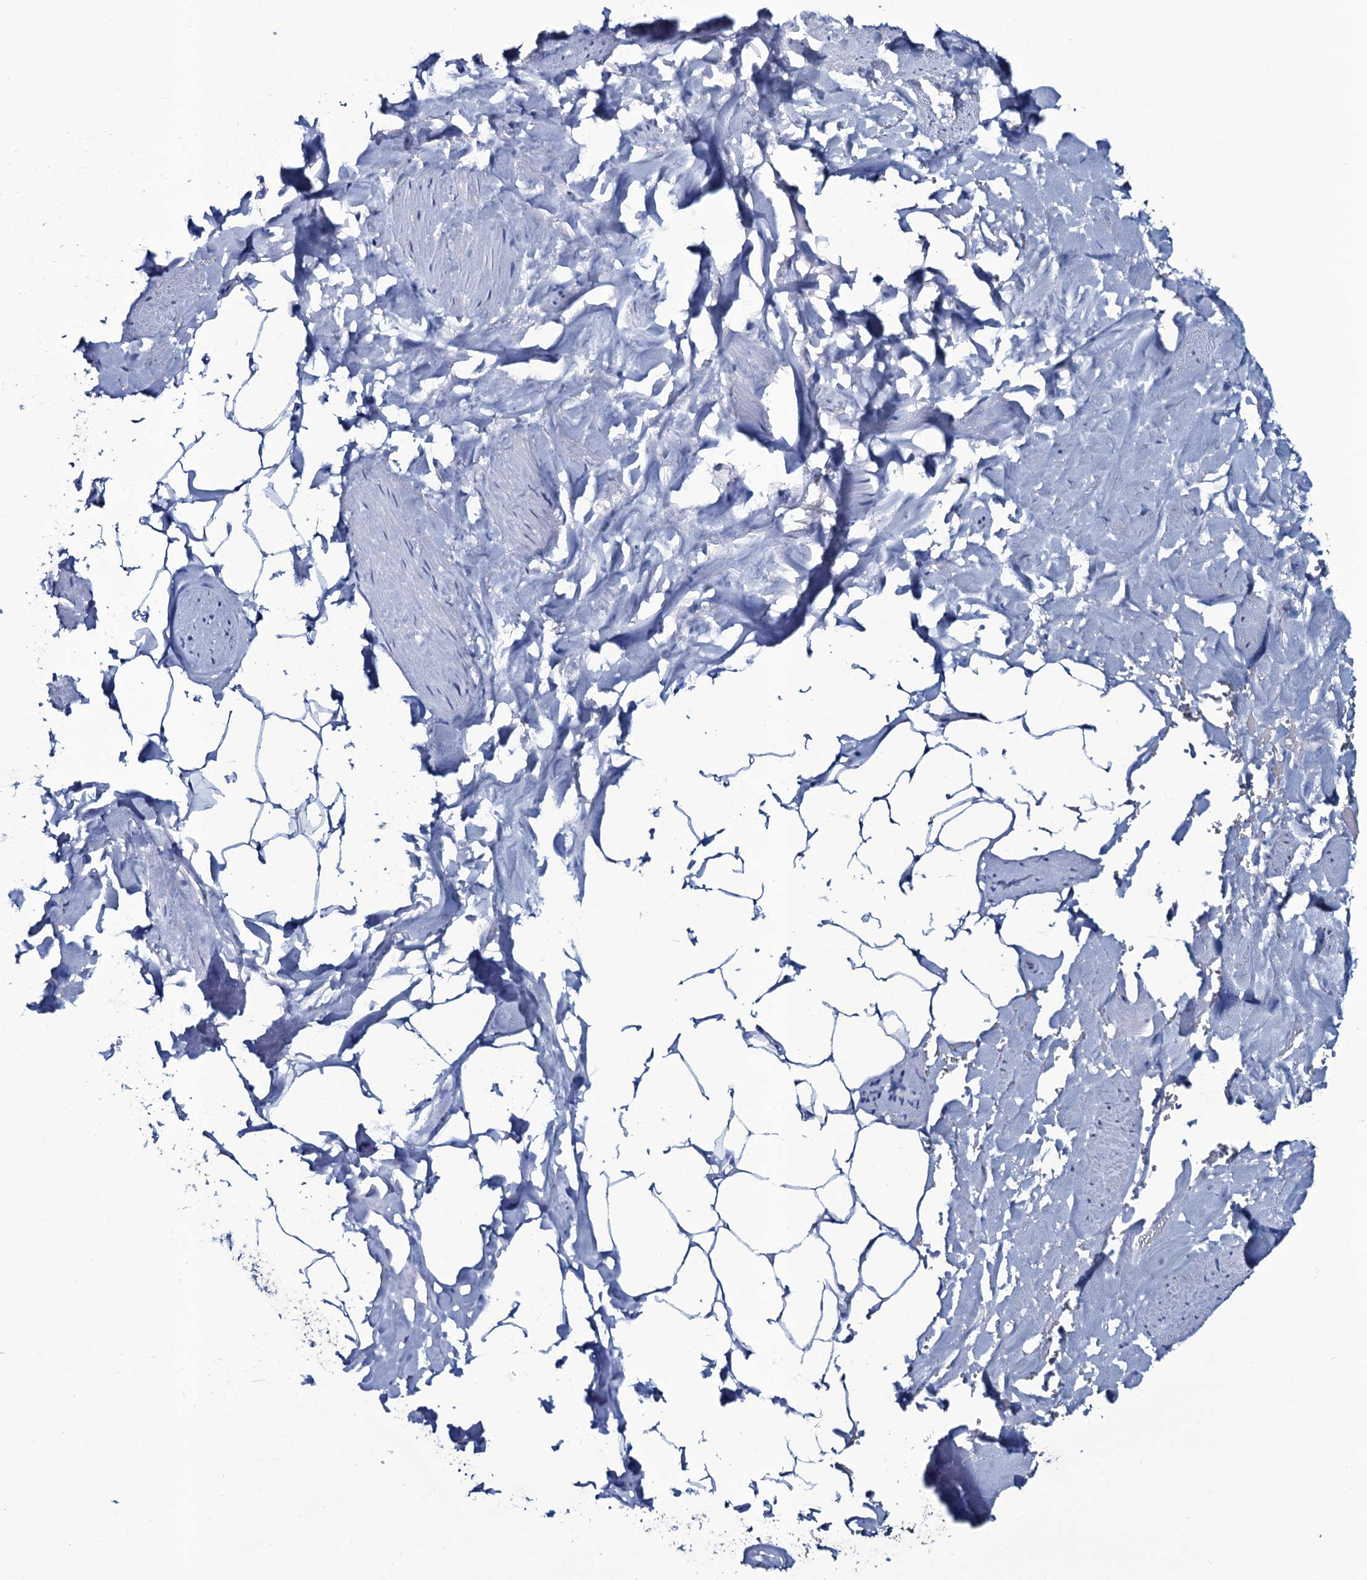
{"staining": {"intensity": "negative", "quantity": "none", "location": "none"}, "tissue": "adipose tissue", "cell_type": "Adipocytes", "image_type": "normal", "snomed": [{"axis": "morphology", "description": "Normal tissue, NOS"}, {"axis": "morphology", "description": "Adenocarcinoma, Low grade"}, {"axis": "topography", "description": "Prostate"}, {"axis": "topography", "description": "Peripheral nerve tissue"}], "caption": "Histopathology image shows no protein expression in adipocytes of unremarkable adipose tissue. Brightfield microscopy of immunohistochemistry (IHC) stained with DAB (3,3'-diaminobenzidine) (brown) and hematoxylin (blue), captured at high magnification.", "gene": "MRPS35", "patient": {"sex": "male", "age": 63}}